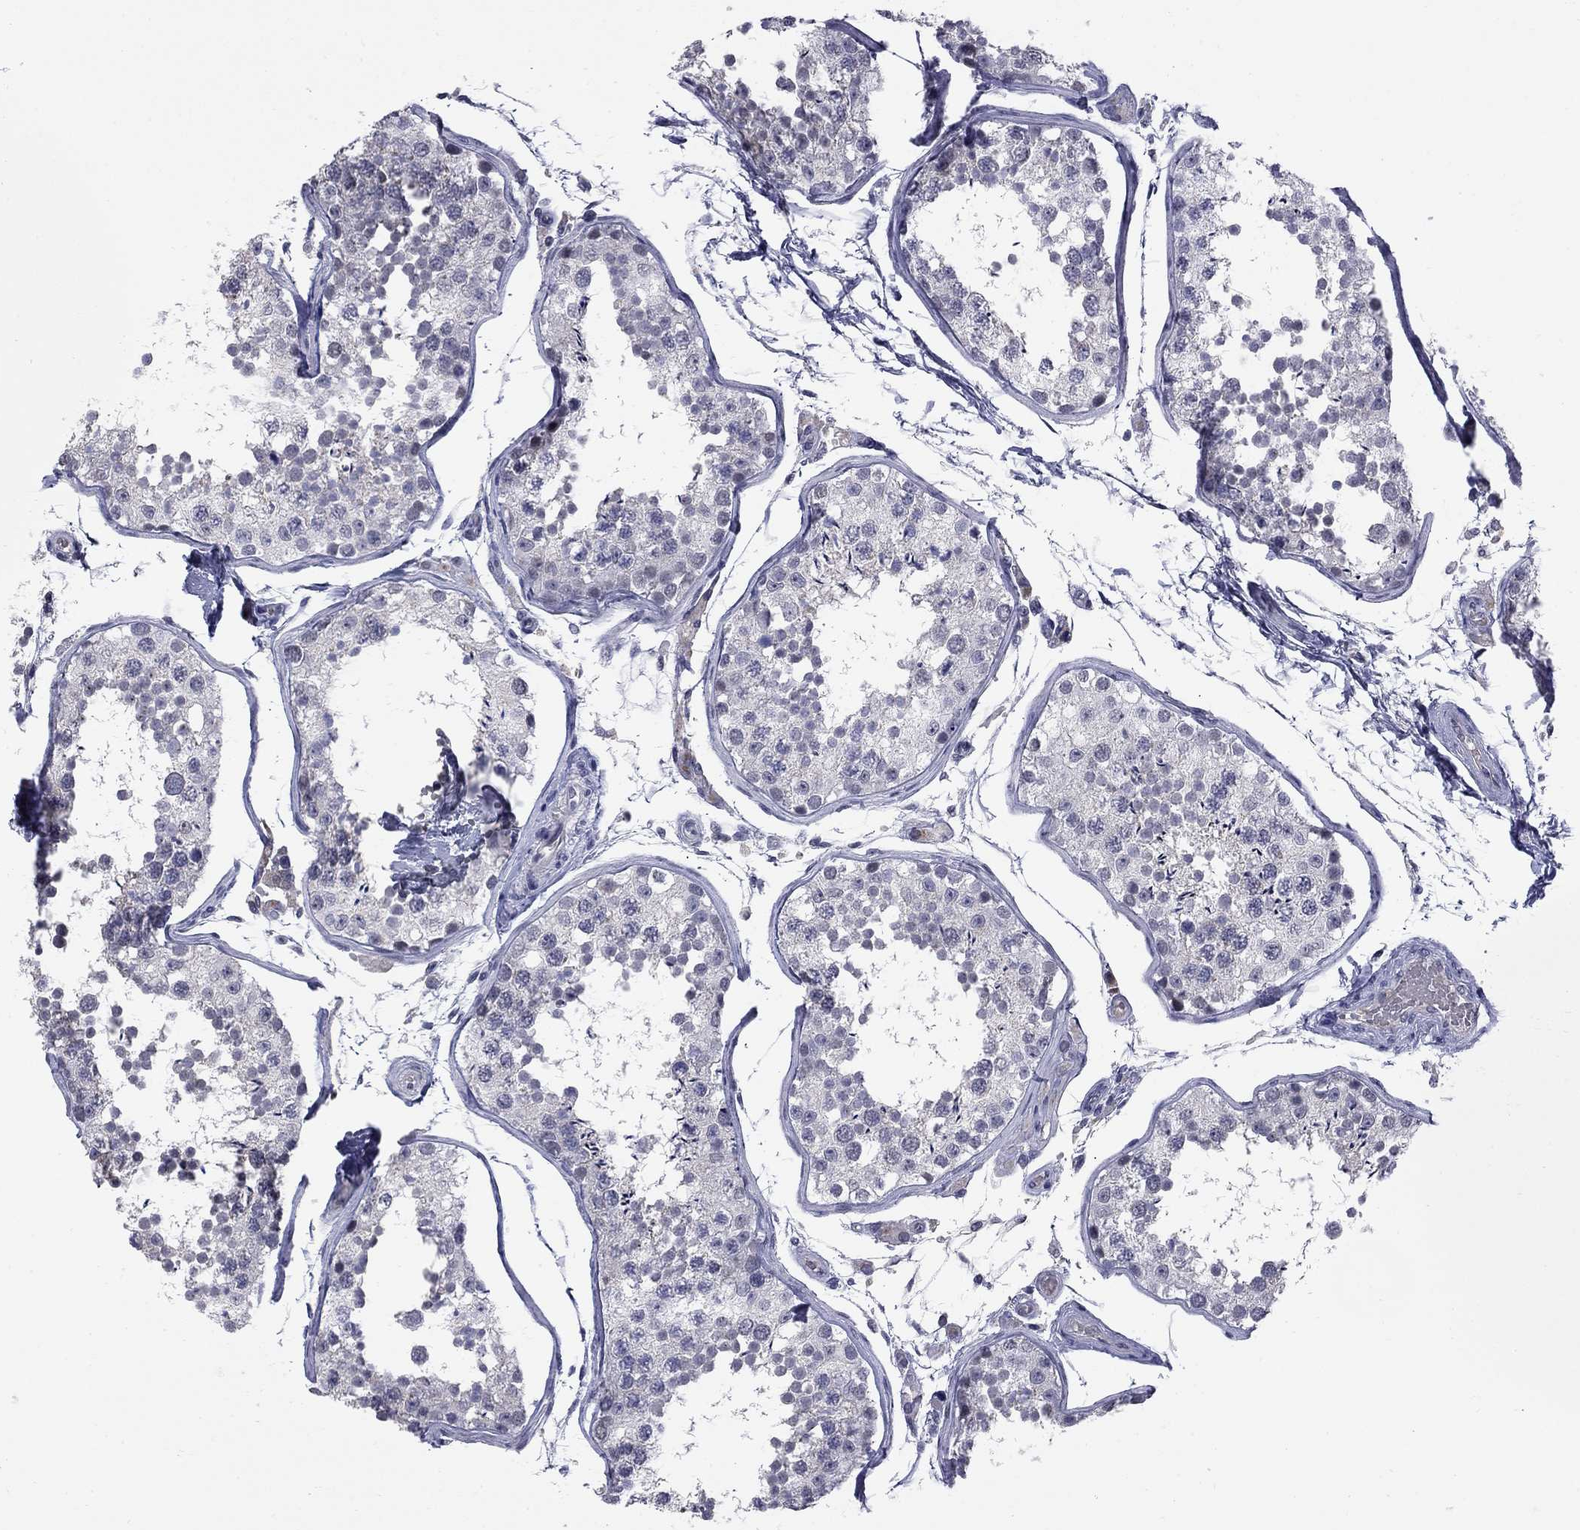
{"staining": {"intensity": "negative", "quantity": "none", "location": "none"}, "tissue": "testis", "cell_type": "Cells in seminiferous ducts", "image_type": "normal", "snomed": [{"axis": "morphology", "description": "Normal tissue, NOS"}, {"axis": "topography", "description": "Testis"}], "caption": "Immunohistochemistry photomicrograph of unremarkable human testis stained for a protein (brown), which displays no expression in cells in seminiferous ducts.", "gene": "HTR4", "patient": {"sex": "male", "age": 29}}